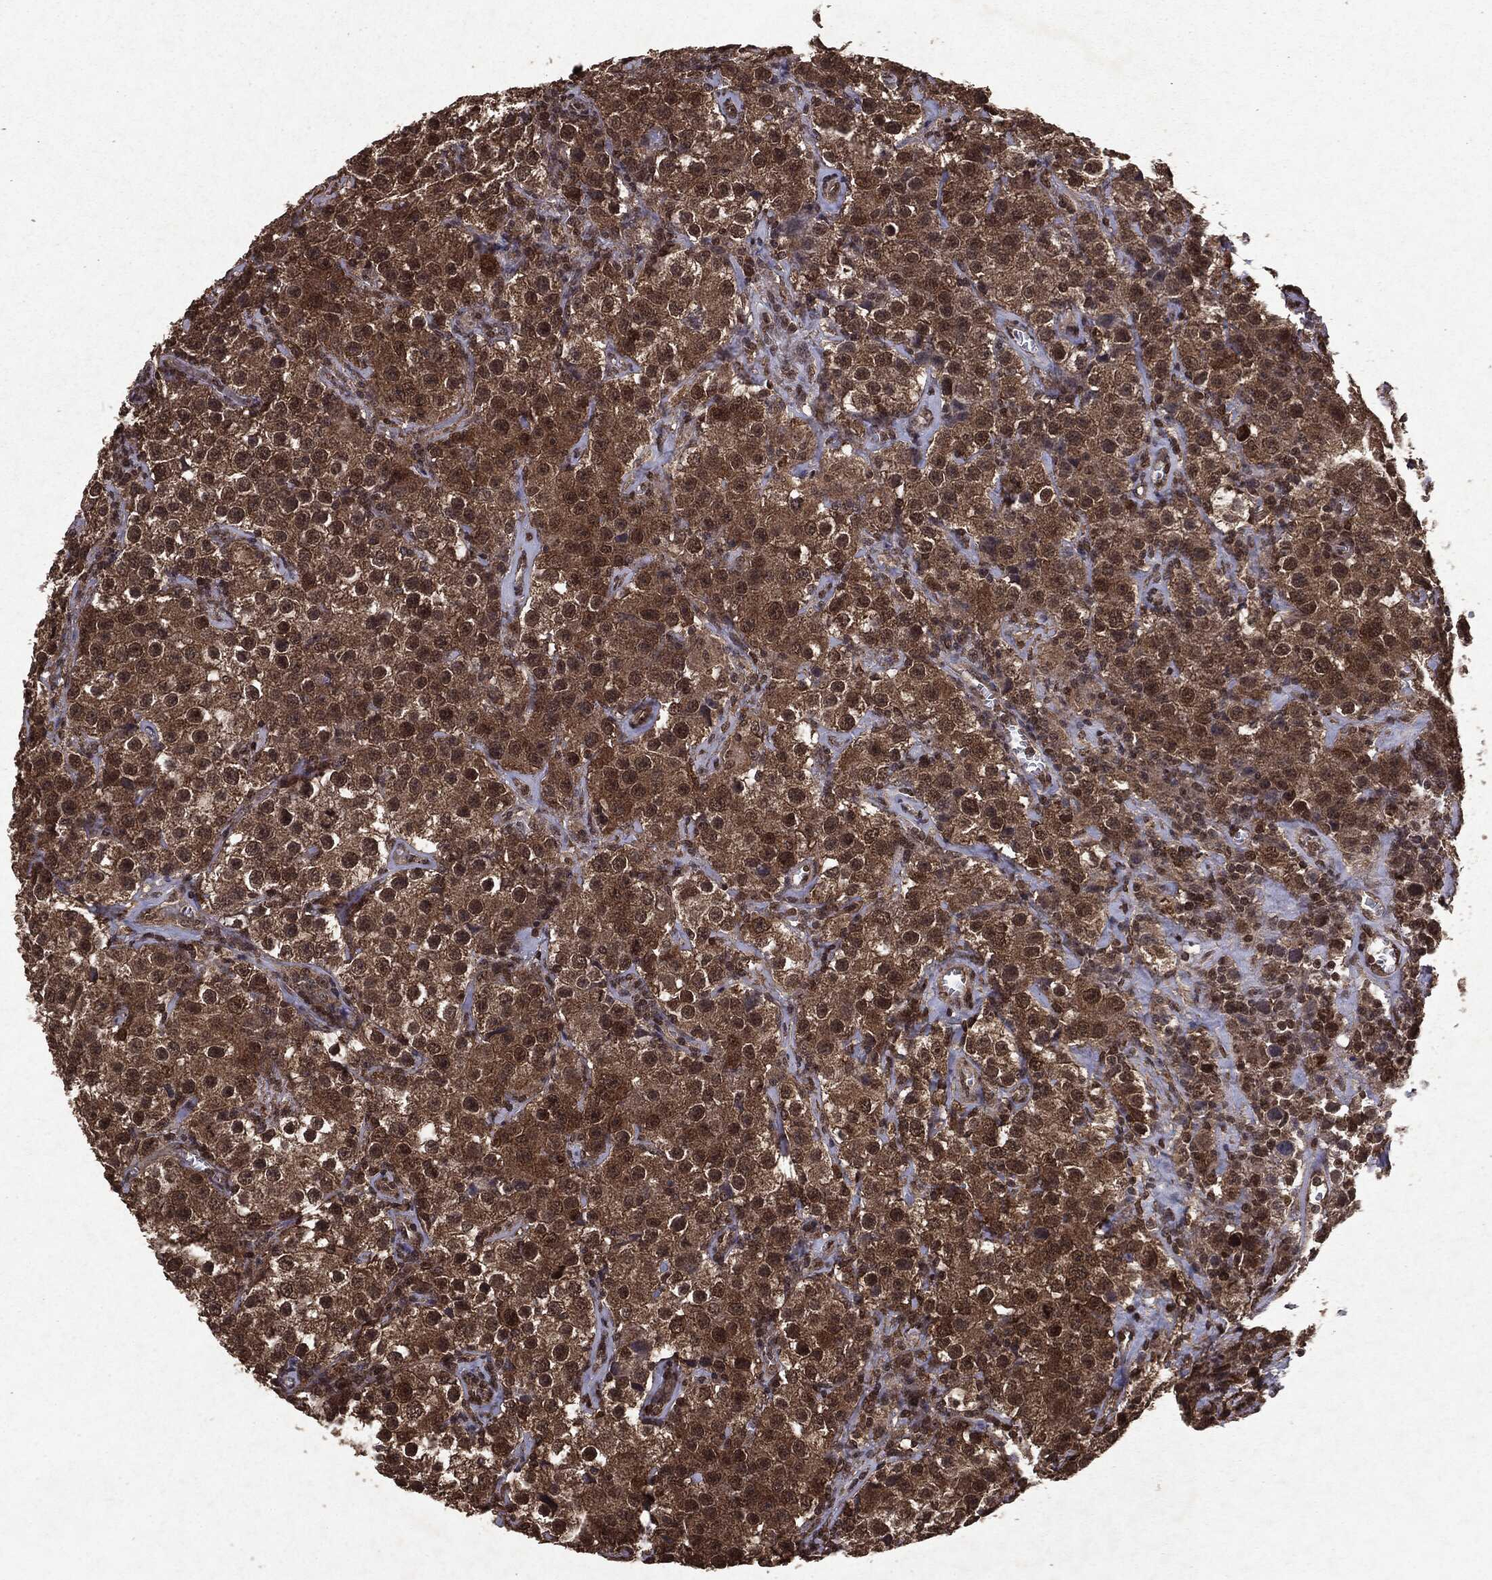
{"staining": {"intensity": "moderate", "quantity": ">75%", "location": "cytoplasmic/membranous,nuclear"}, "tissue": "testis cancer", "cell_type": "Tumor cells", "image_type": "cancer", "snomed": [{"axis": "morphology", "description": "Seminoma, NOS"}, {"axis": "topography", "description": "Testis"}], "caption": "About >75% of tumor cells in human seminoma (testis) reveal moderate cytoplasmic/membranous and nuclear protein staining as visualized by brown immunohistochemical staining.", "gene": "PEBP1", "patient": {"sex": "male", "age": 52}}